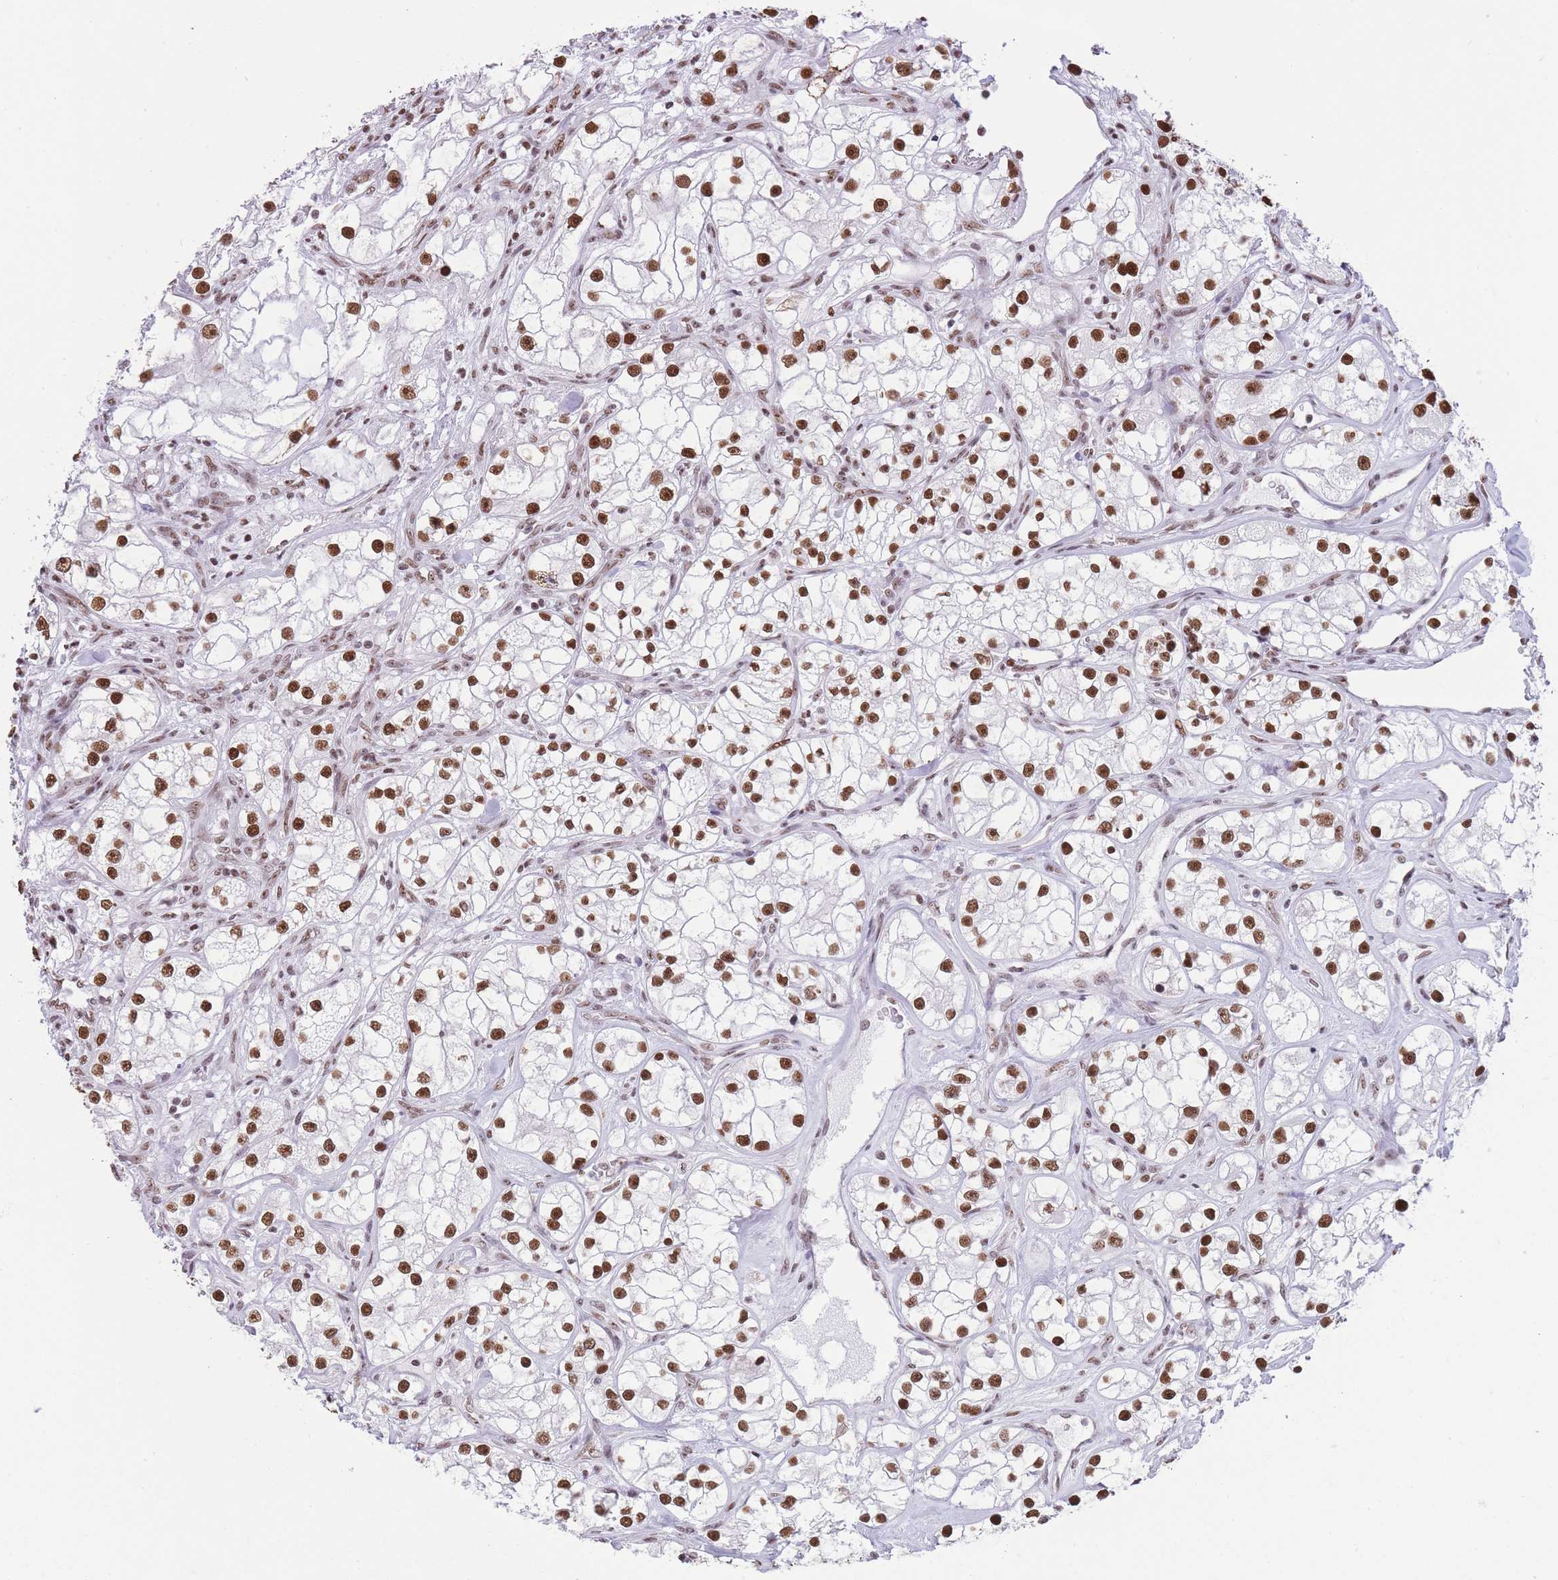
{"staining": {"intensity": "strong", "quantity": ">75%", "location": "nuclear"}, "tissue": "renal cancer", "cell_type": "Tumor cells", "image_type": "cancer", "snomed": [{"axis": "morphology", "description": "Adenocarcinoma, NOS"}, {"axis": "topography", "description": "Kidney"}], "caption": "The photomicrograph shows a brown stain indicating the presence of a protein in the nuclear of tumor cells in renal adenocarcinoma. (DAB (3,3'-diaminobenzidine) = brown stain, brightfield microscopy at high magnification).", "gene": "EVC2", "patient": {"sex": "male", "age": 77}}